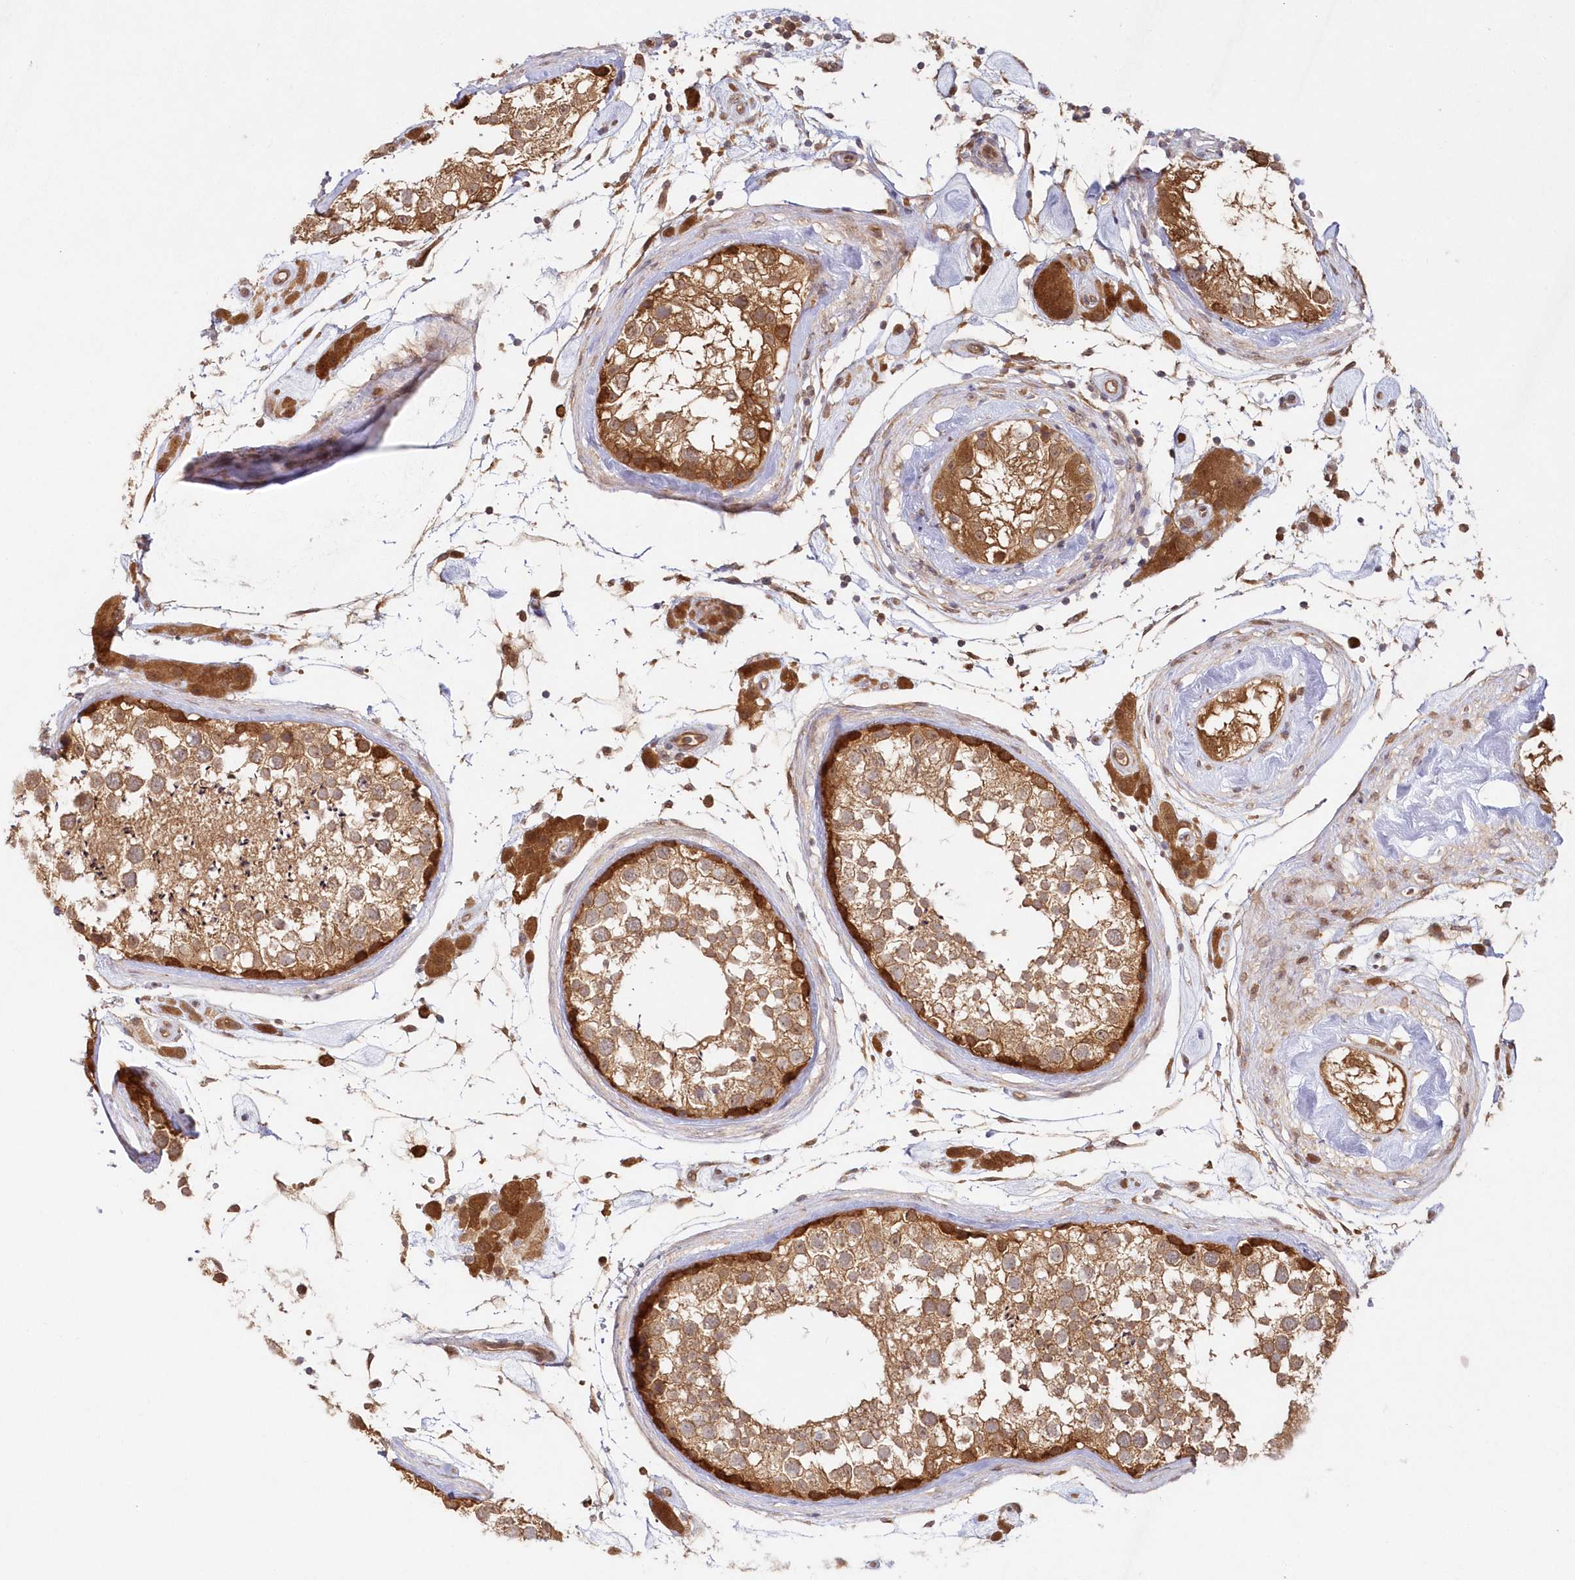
{"staining": {"intensity": "moderate", "quantity": ">75%", "location": "cytoplasmic/membranous"}, "tissue": "testis", "cell_type": "Cells in seminiferous ducts", "image_type": "normal", "snomed": [{"axis": "morphology", "description": "Normal tissue, NOS"}, {"axis": "topography", "description": "Testis"}], "caption": "The immunohistochemical stain highlights moderate cytoplasmic/membranous staining in cells in seminiferous ducts of normal testis. The staining was performed using DAB, with brown indicating positive protein expression. Nuclei are stained blue with hematoxylin.", "gene": "GBE1", "patient": {"sex": "male", "age": 46}}